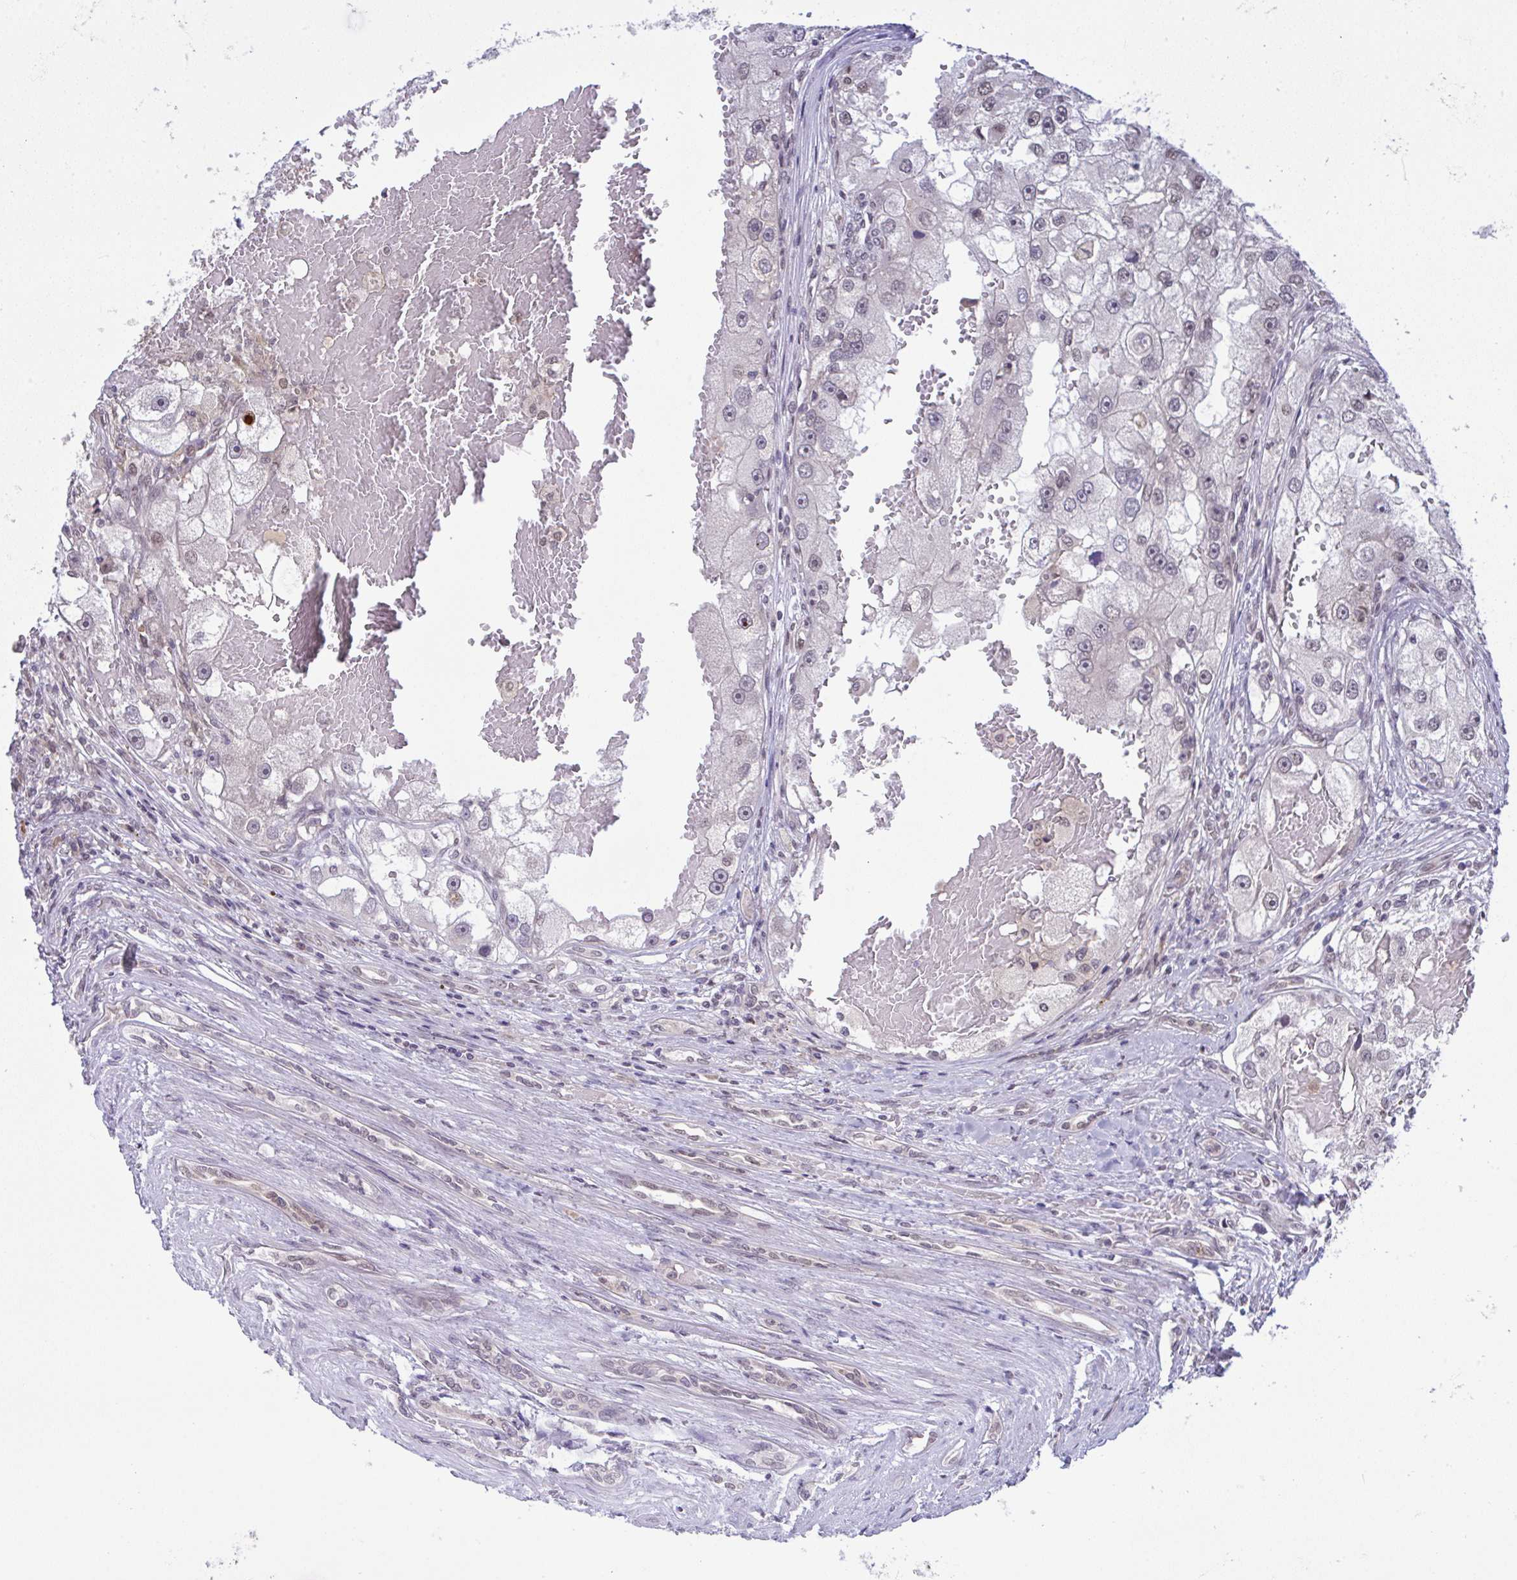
{"staining": {"intensity": "negative", "quantity": "none", "location": "none"}, "tissue": "renal cancer", "cell_type": "Tumor cells", "image_type": "cancer", "snomed": [{"axis": "morphology", "description": "Adenocarcinoma, NOS"}, {"axis": "topography", "description": "Kidney"}], "caption": "Renal cancer was stained to show a protein in brown. There is no significant expression in tumor cells. Brightfield microscopy of immunohistochemistry stained with DAB (3,3'-diaminobenzidine) (brown) and hematoxylin (blue), captured at high magnification.", "gene": "C9orf64", "patient": {"sex": "male", "age": 63}}